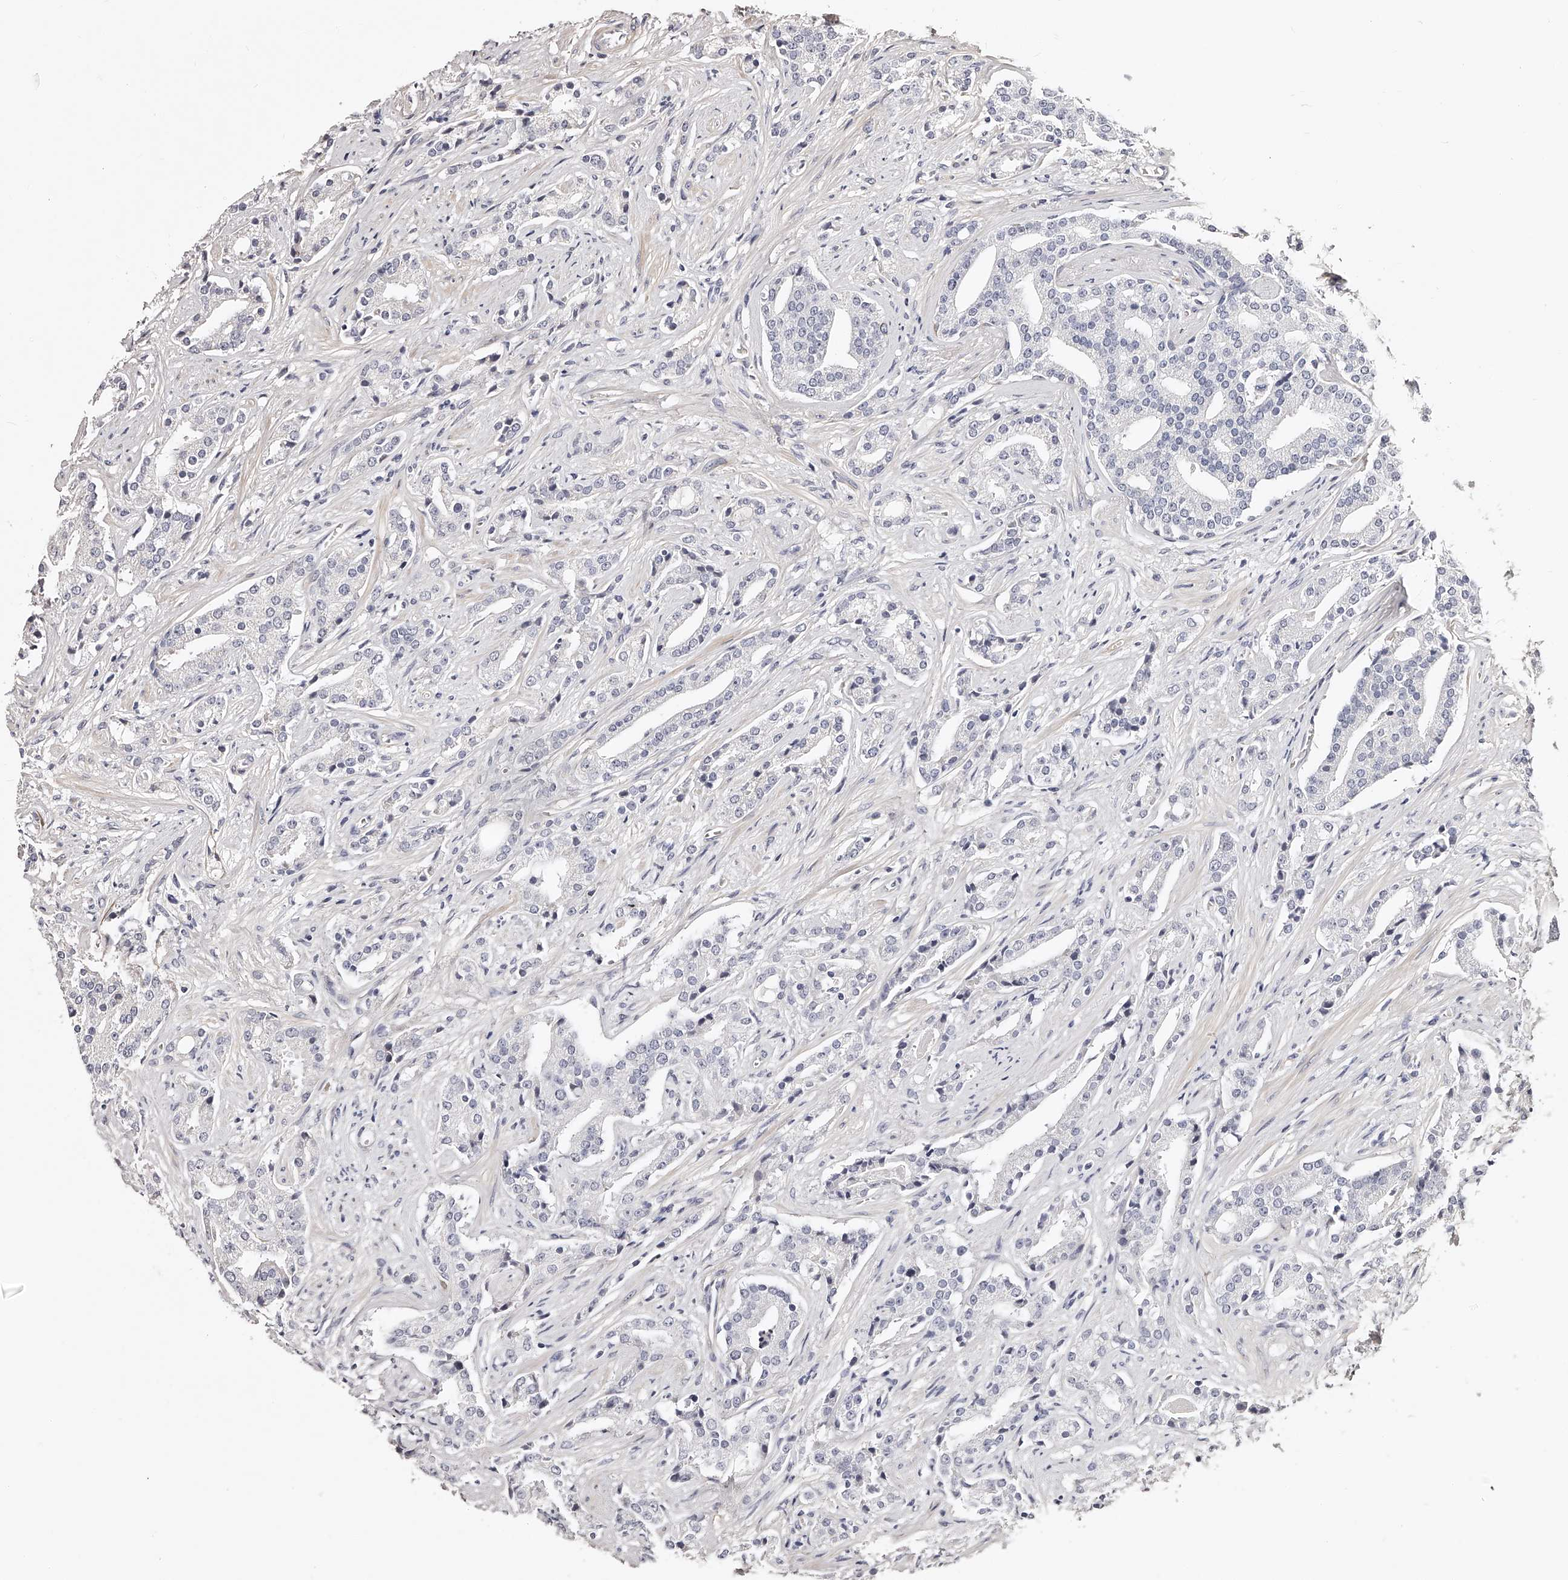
{"staining": {"intensity": "negative", "quantity": "none", "location": "none"}, "tissue": "prostate cancer", "cell_type": "Tumor cells", "image_type": "cancer", "snomed": [{"axis": "morphology", "description": "Adenocarcinoma, Low grade"}, {"axis": "topography", "description": "Prostate"}], "caption": "High power microscopy micrograph of an immunohistochemistry (IHC) photomicrograph of prostate cancer, revealing no significant positivity in tumor cells.", "gene": "ZNF502", "patient": {"sex": "male", "age": 67}}